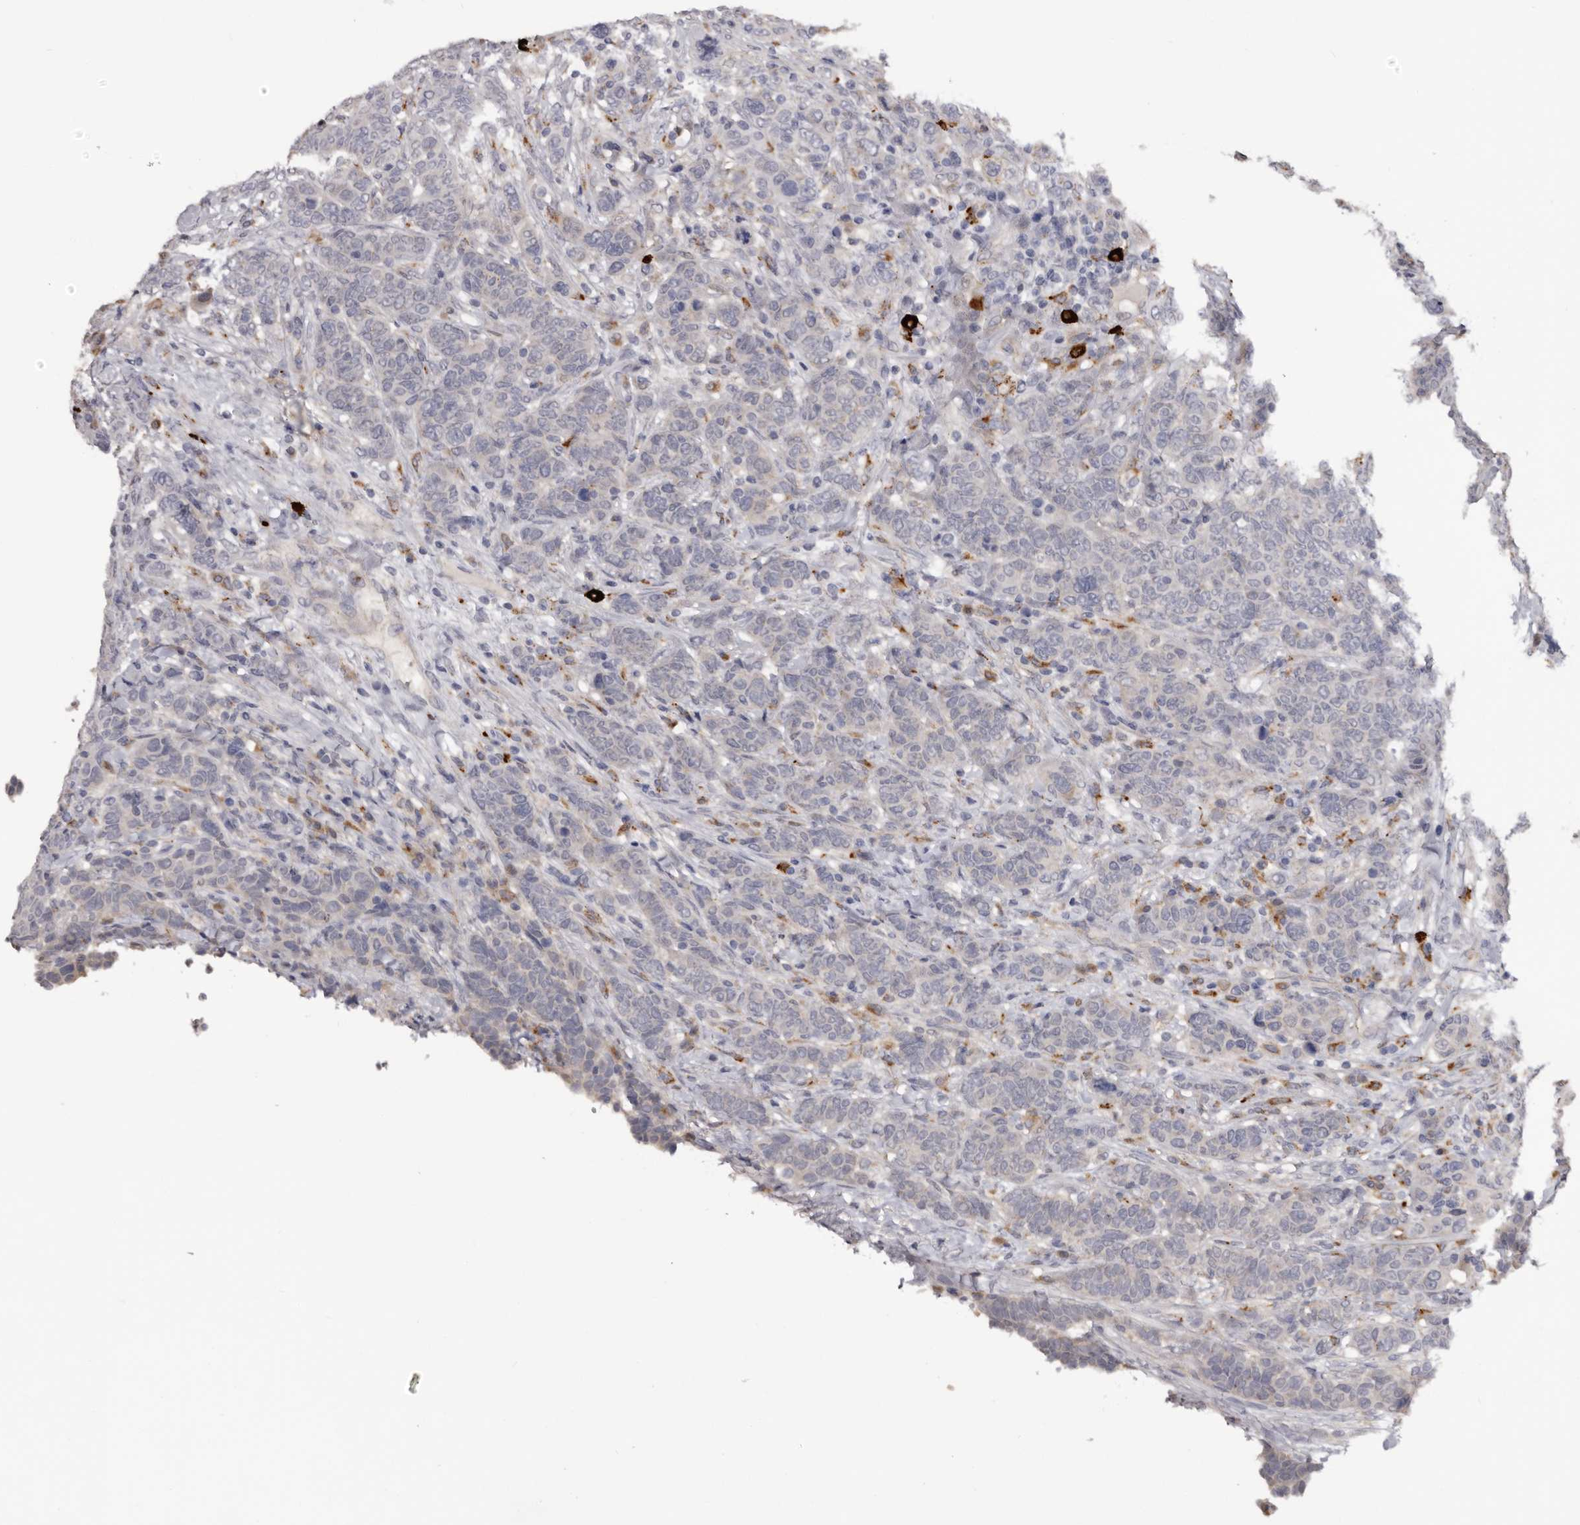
{"staining": {"intensity": "negative", "quantity": "none", "location": "none"}, "tissue": "breast cancer", "cell_type": "Tumor cells", "image_type": "cancer", "snomed": [{"axis": "morphology", "description": "Duct carcinoma"}, {"axis": "topography", "description": "Breast"}], "caption": "Tumor cells show no significant protein positivity in breast cancer (intraductal carcinoma).", "gene": "DAP", "patient": {"sex": "female", "age": 37}}